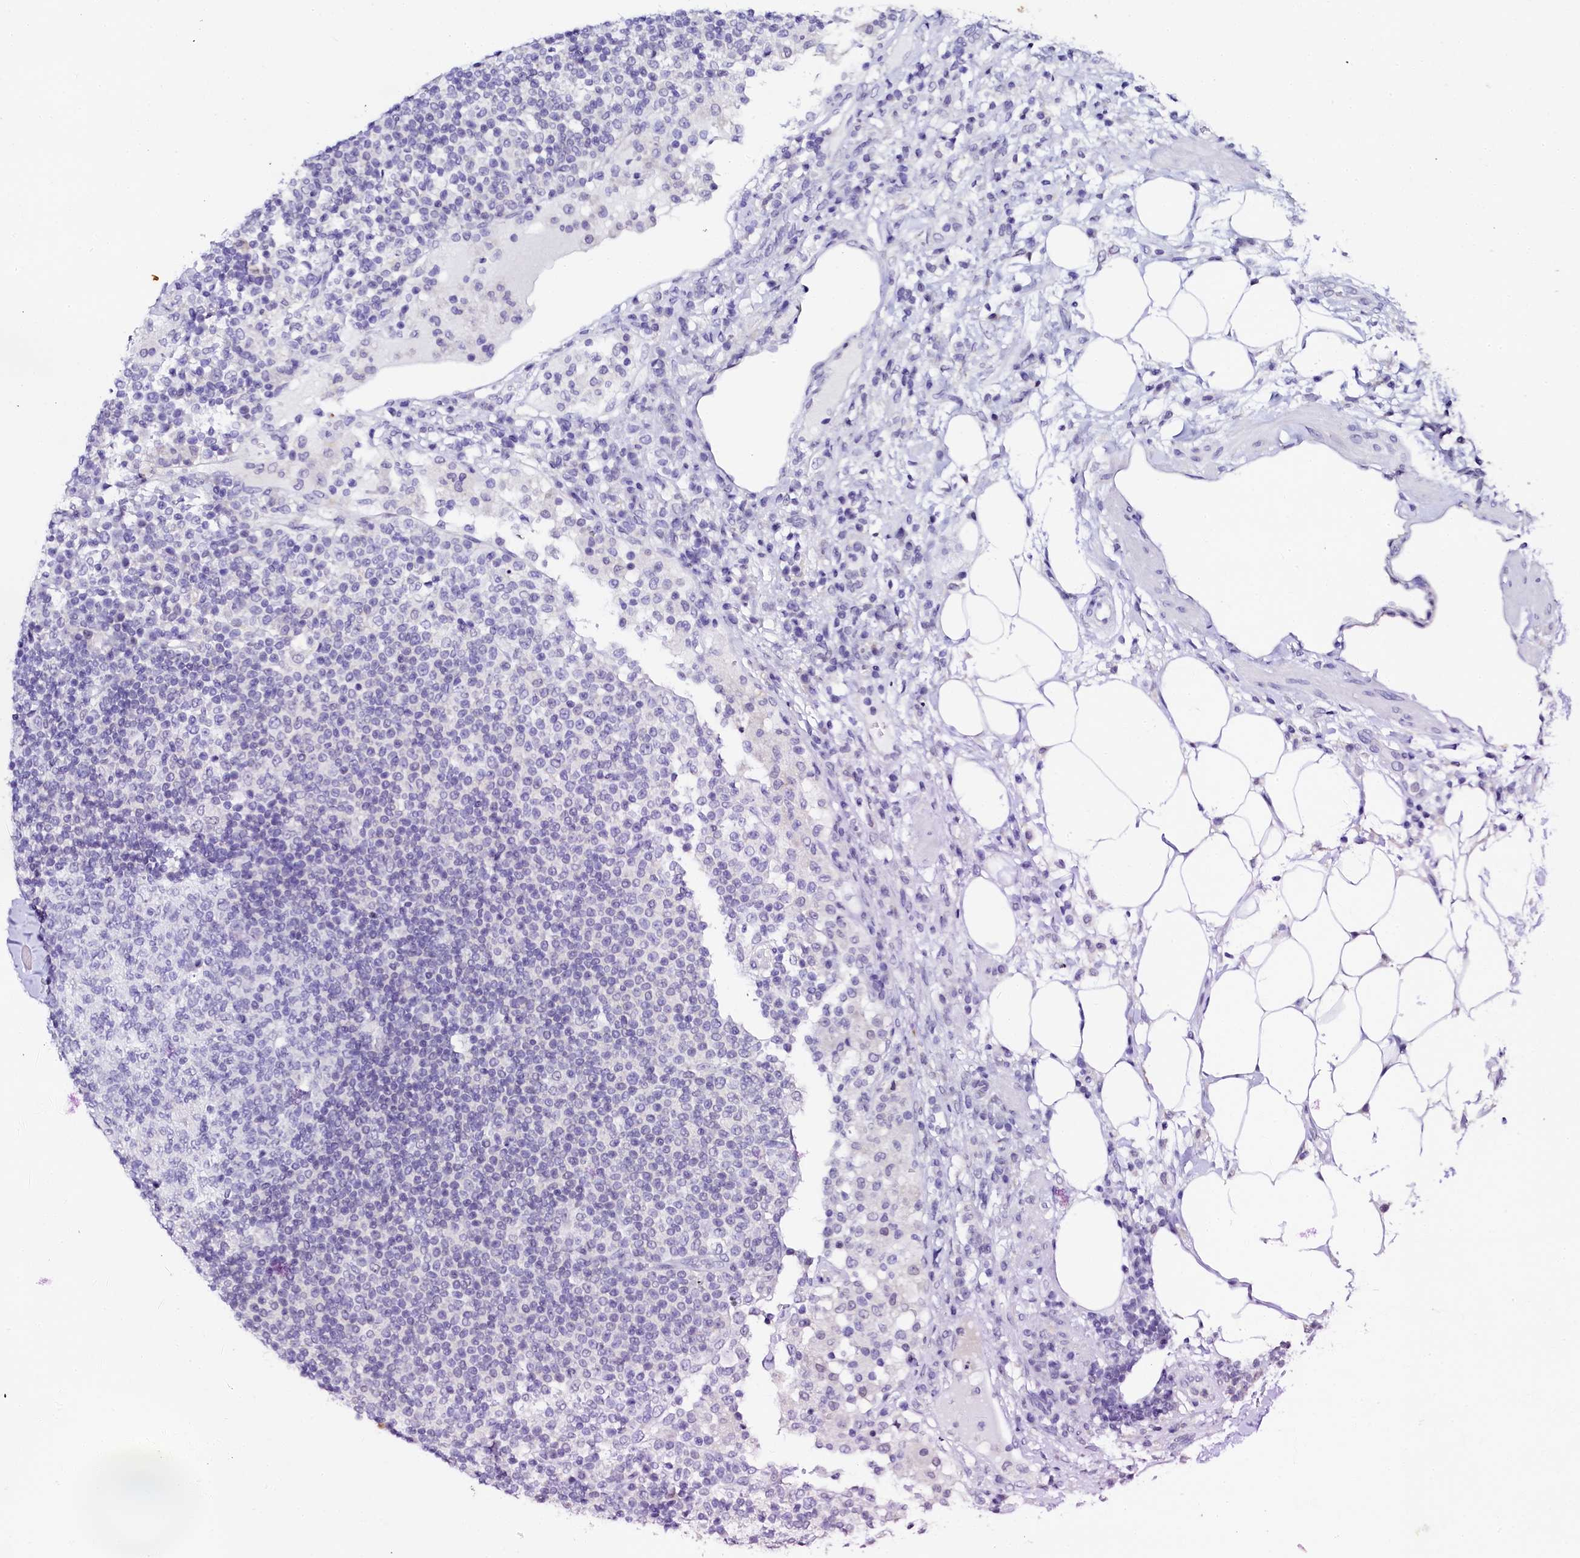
{"staining": {"intensity": "negative", "quantity": "none", "location": "none"}, "tissue": "lymph node", "cell_type": "Germinal center cells", "image_type": "normal", "snomed": [{"axis": "morphology", "description": "Normal tissue, NOS"}, {"axis": "topography", "description": "Lymph node"}], "caption": "The photomicrograph exhibits no significant positivity in germinal center cells of lymph node. The staining was performed using DAB to visualize the protein expression in brown, while the nuclei were stained in blue with hematoxylin (Magnification: 20x).", "gene": "SORD", "patient": {"sex": "female", "age": 53}}